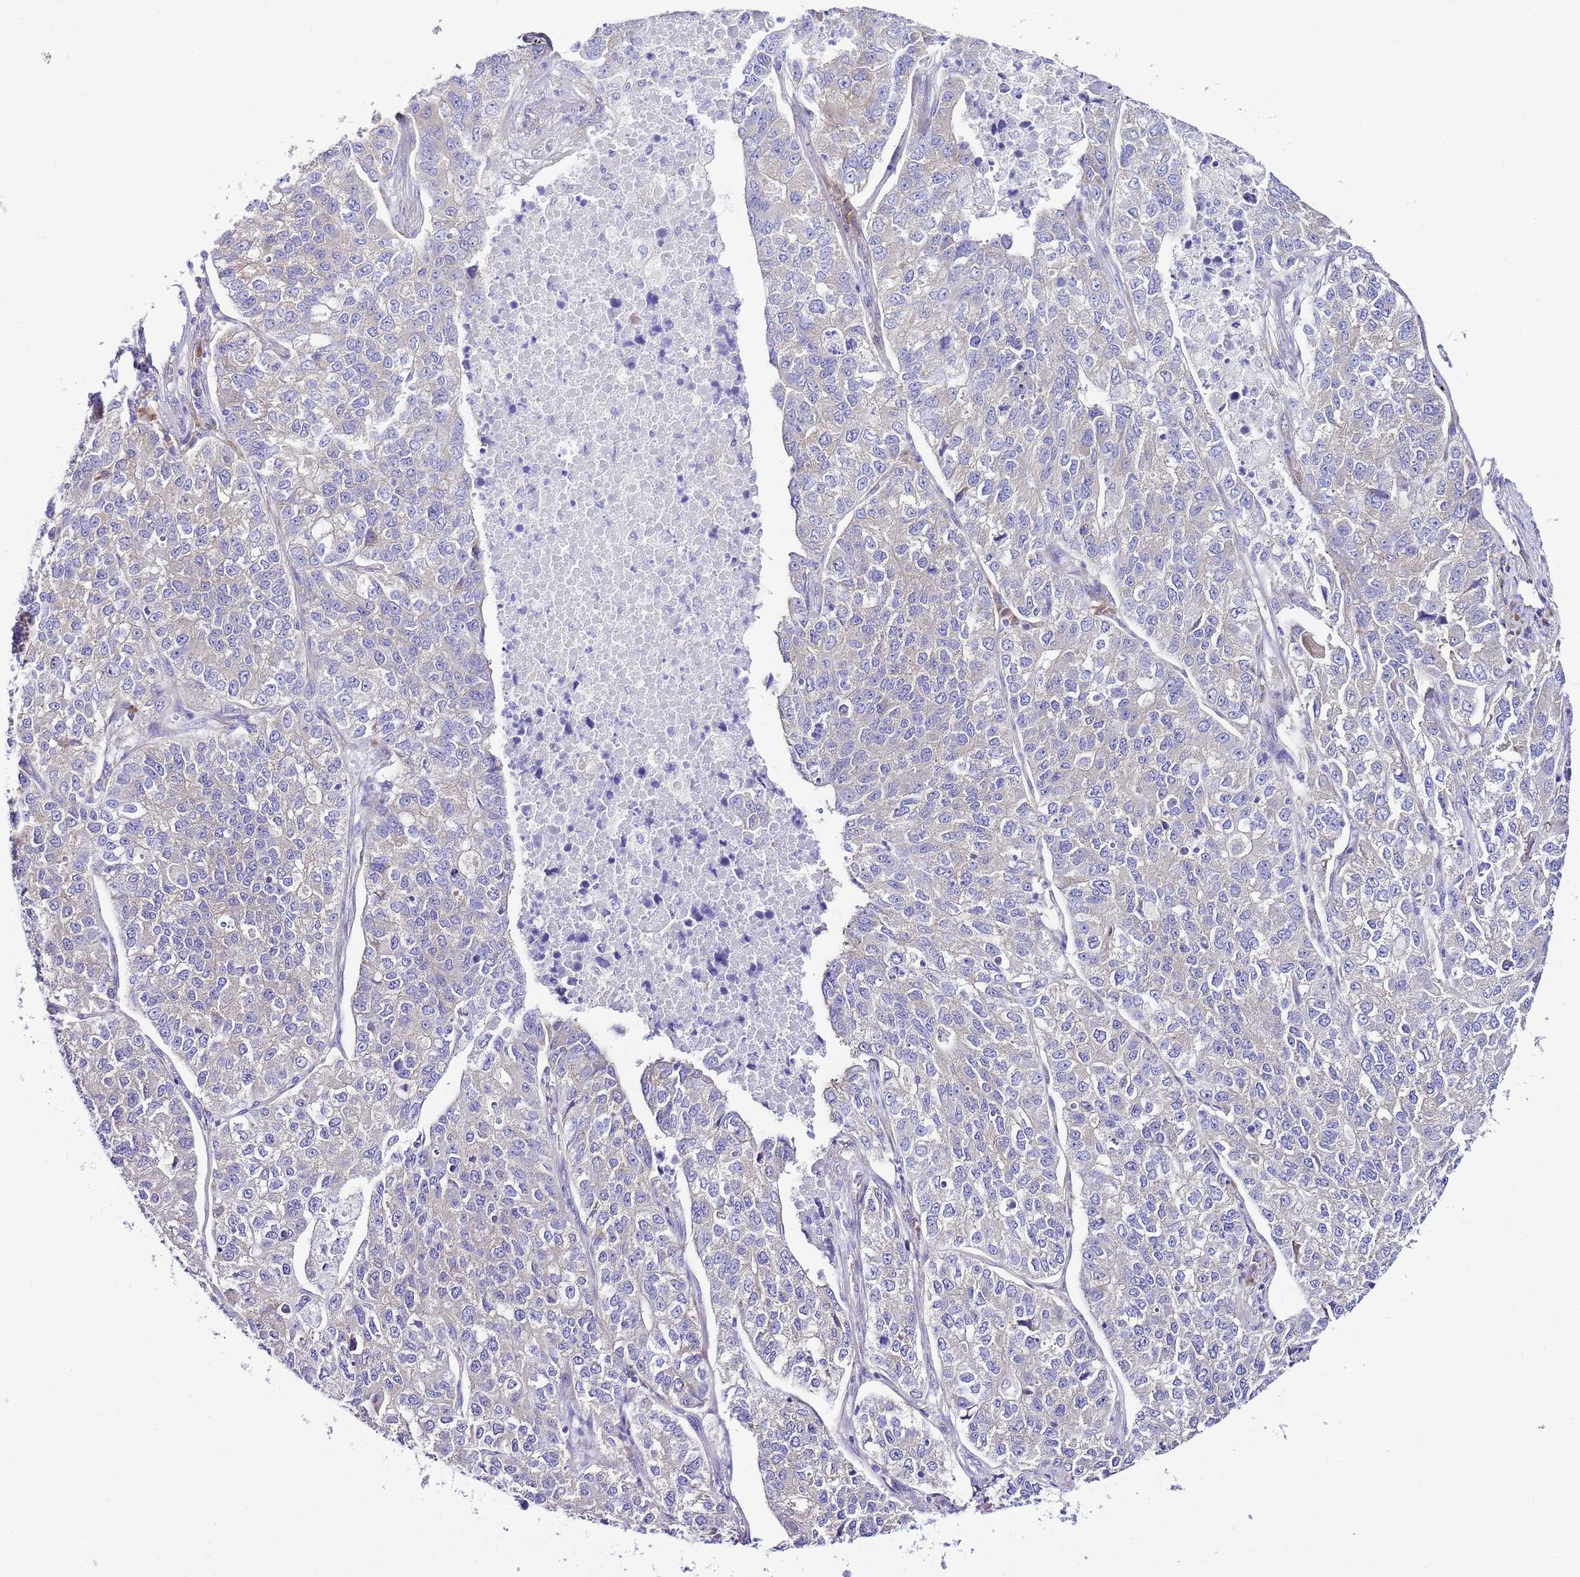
{"staining": {"intensity": "negative", "quantity": "none", "location": "none"}, "tissue": "lung cancer", "cell_type": "Tumor cells", "image_type": "cancer", "snomed": [{"axis": "morphology", "description": "Adenocarcinoma, NOS"}, {"axis": "topography", "description": "Lung"}], "caption": "Image shows no significant protein positivity in tumor cells of lung cancer.", "gene": "RPS10", "patient": {"sex": "male", "age": 49}}